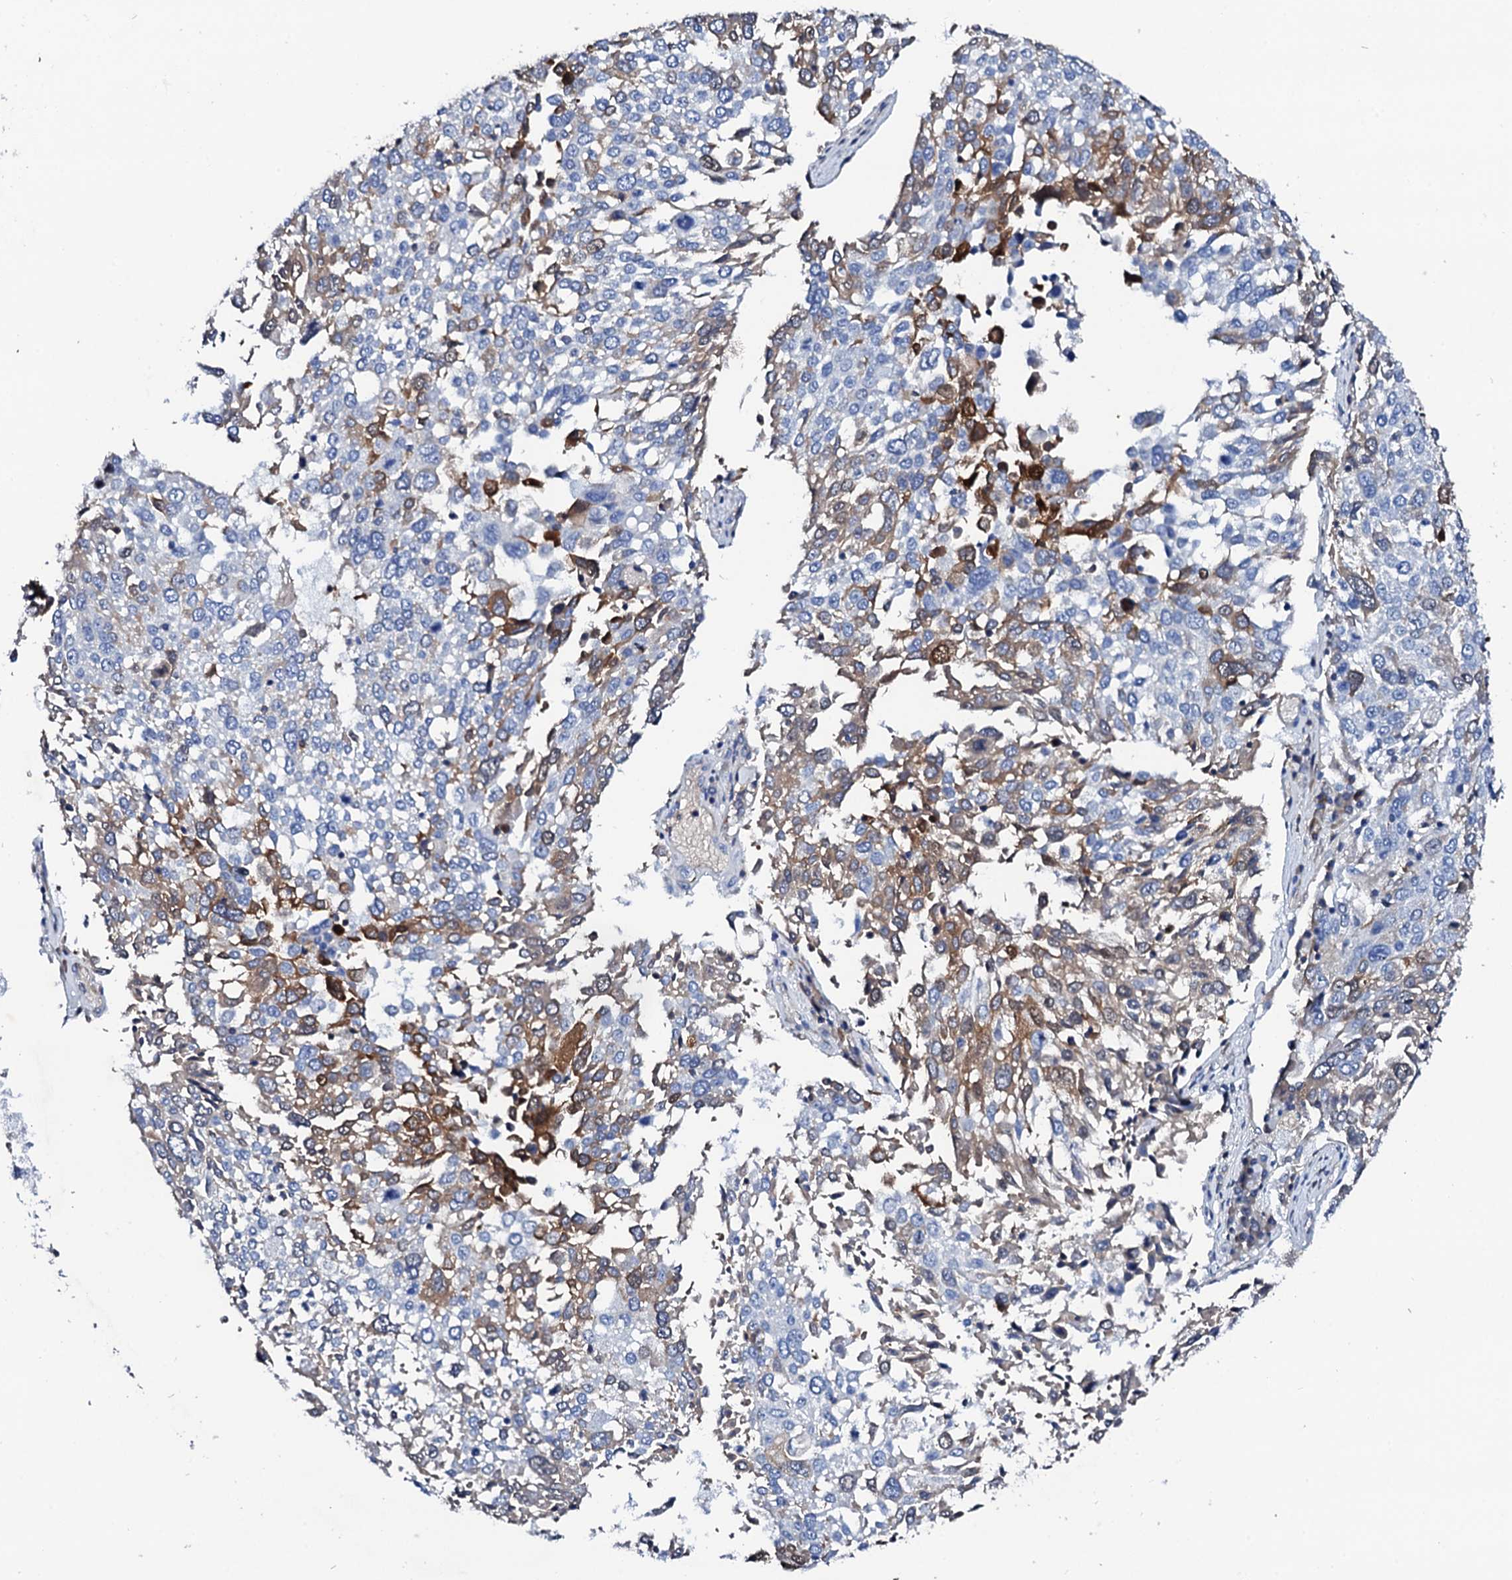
{"staining": {"intensity": "moderate", "quantity": "<25%", "location": "cytoplasmic/membranous"}, "tissue": "lung cancer", "cell_type": "Tumor cells", "image_type": "cancer", "snomed": [{"axis": "morphology", "description": "Squamous cell carcinoma, NOS"}, {"axis": "topography", "description": "Lung"}], "caption": "Immunohistochemical staining of human squamous cell carcinoma (lung) demonstrates moderate cytoplasmic/membranous protein staining in about <25% of tumor cells.", "gene": "GLB1L3", "patient": {"sex": "male", "age": 65}}